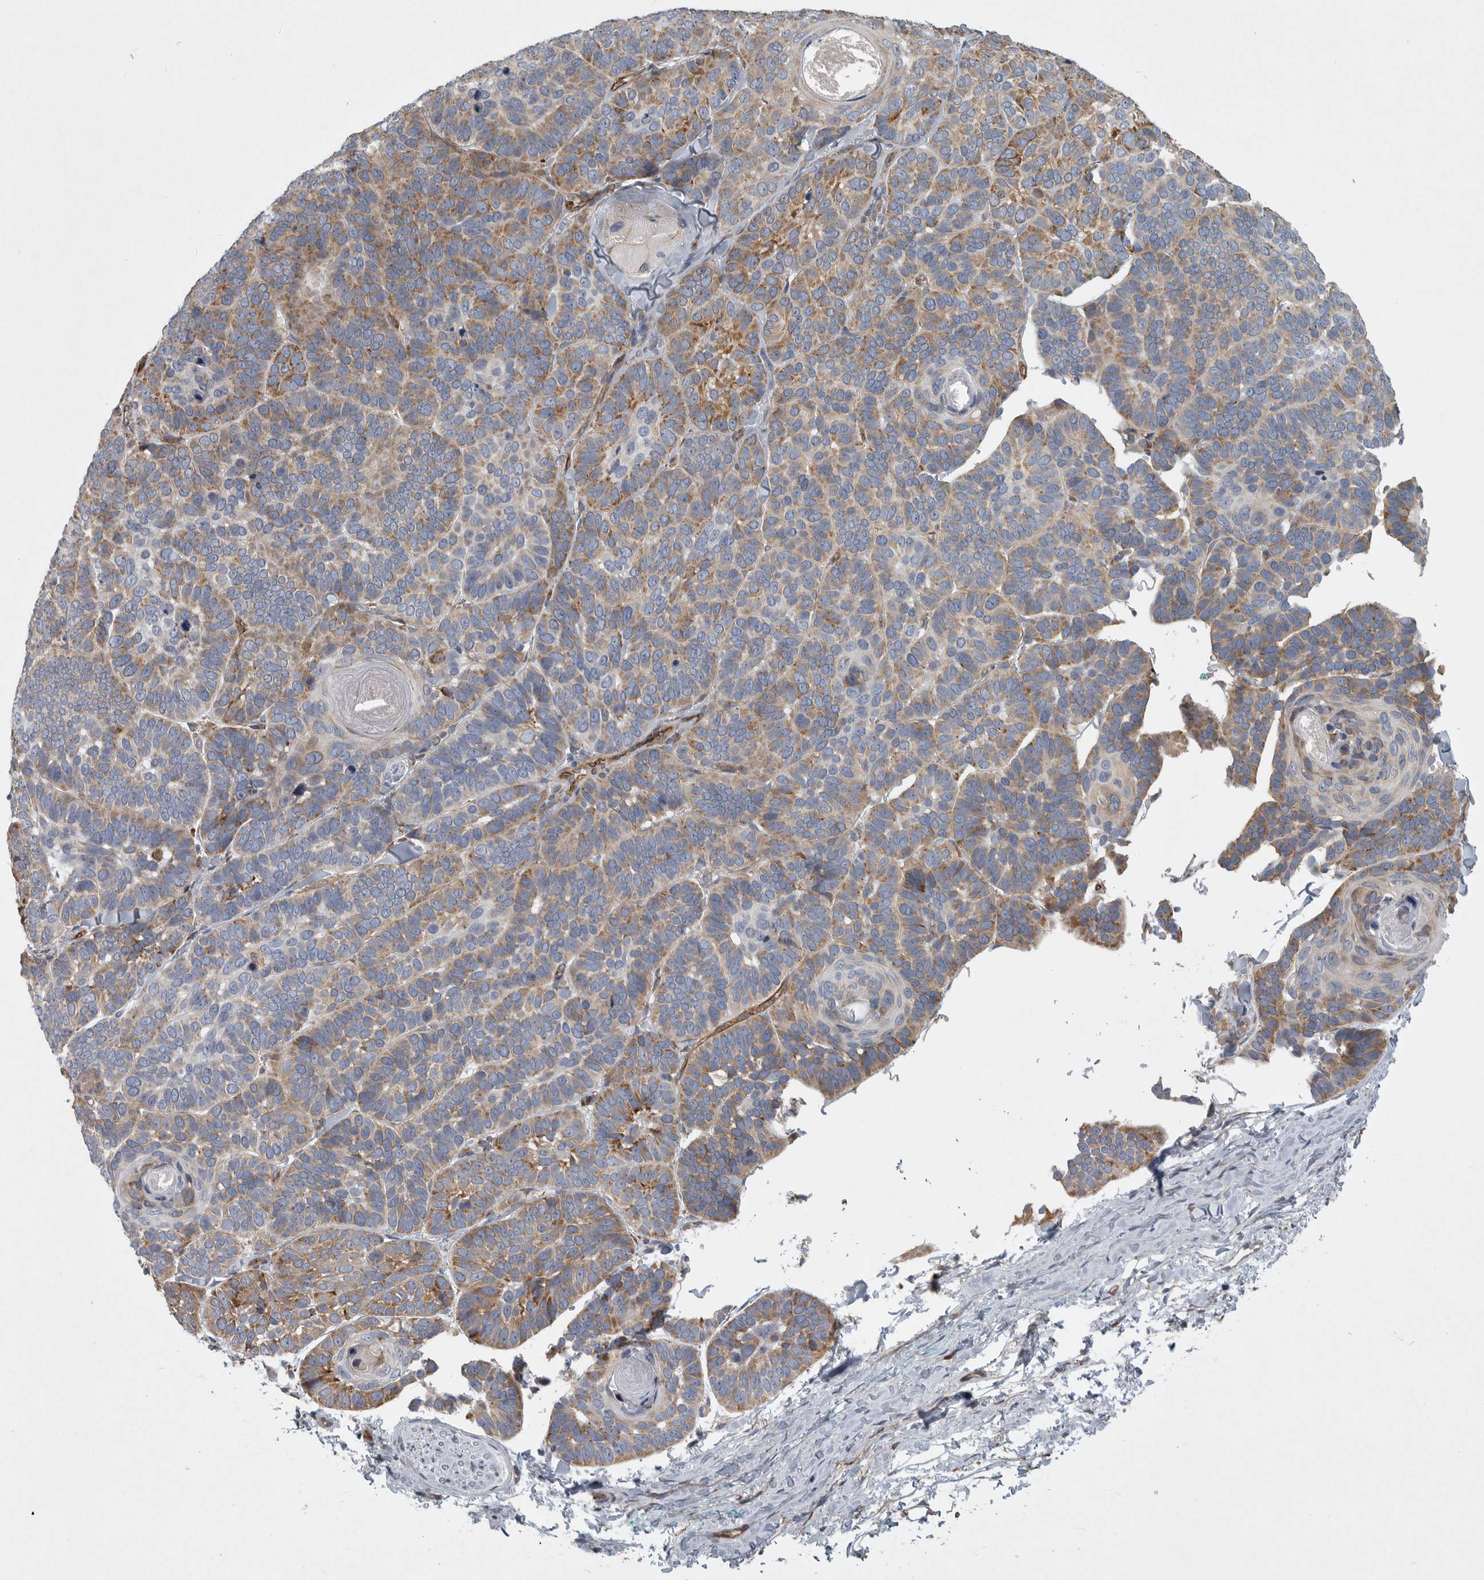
{"staining": {"intensity": "moderate", "quantity": ">75%", "location": "cytoplasmic/membranous"}, "tissue": "skin cancer", "cell_type": "Tumor cells", "image_type": "cancer", "snomed": [{"axis": "morphology", "description": "Basal cell carcinoma"}, {"axis": "topography", "description": "Skin"}], "caption": "This micrograph displays immunohistochemistry staining of skin cancer (basal cell carcinoma), with medium moderate cytoplasmic/membranous staining in about >75% of tumor cells.", "gene": "MINPP1", "patient": {"sex": "male", "age": 62}}